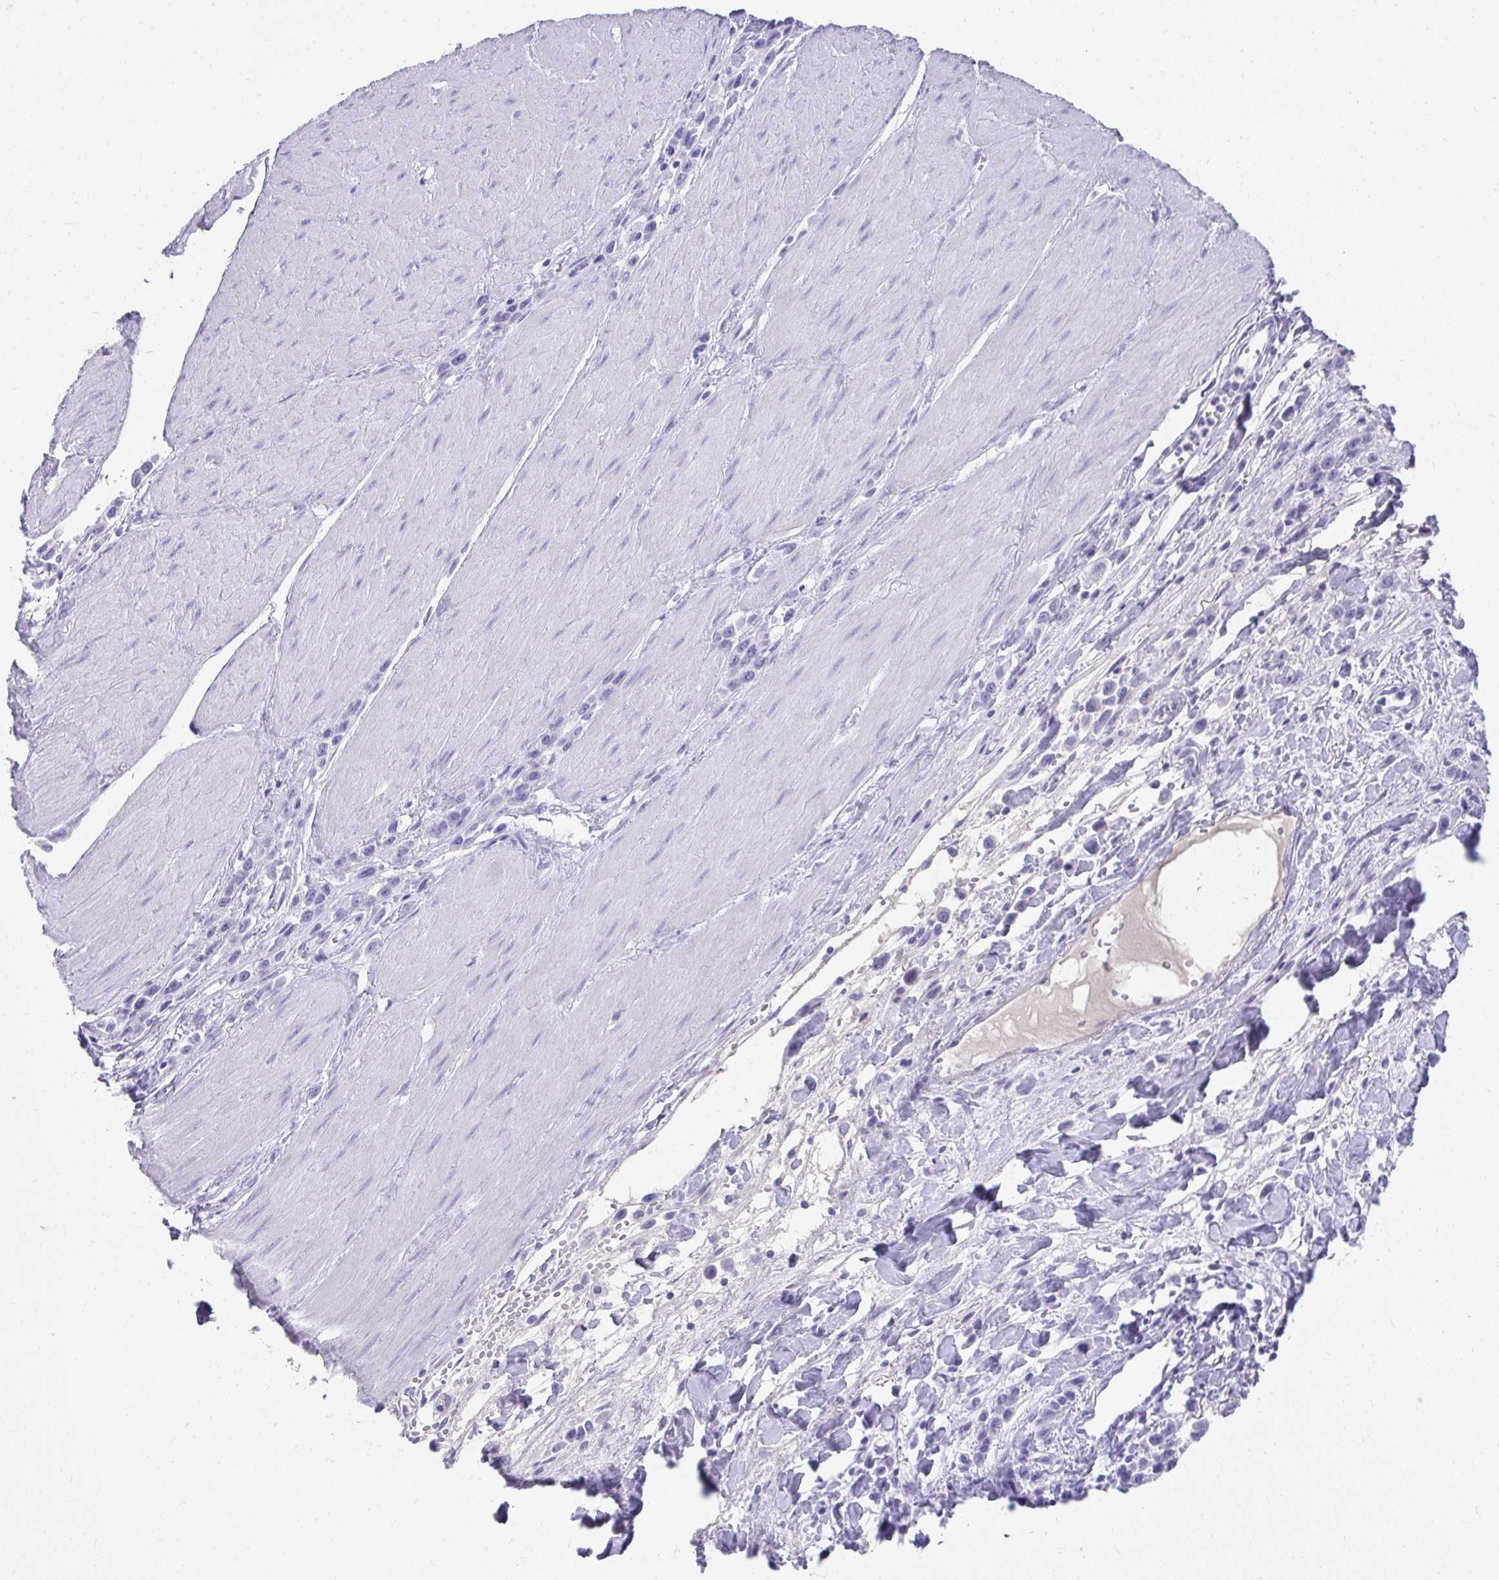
{"staining": {"intensity": "negative", "quantity": "none", "location": "none"}, "tissue": "stomach cancer", "cell_type": "Tumor cells", "image_type": "cancer", "snomed": [{"axis": "morphology", "description": "Adenocarcinoma, NOS"}, {"axis": "topography", "description": "Stomach"}], "caption": "DAB immunohistochemical staining of human stomach cancer (adenocarcinoma) displays no significant expression in tumor cells. The staining is performed using DAB brown chromogen with nuclei counter-stained in using hematoxylin.", "gene": "TNNT1", "patient": {"sex": "male", "age": 47}}